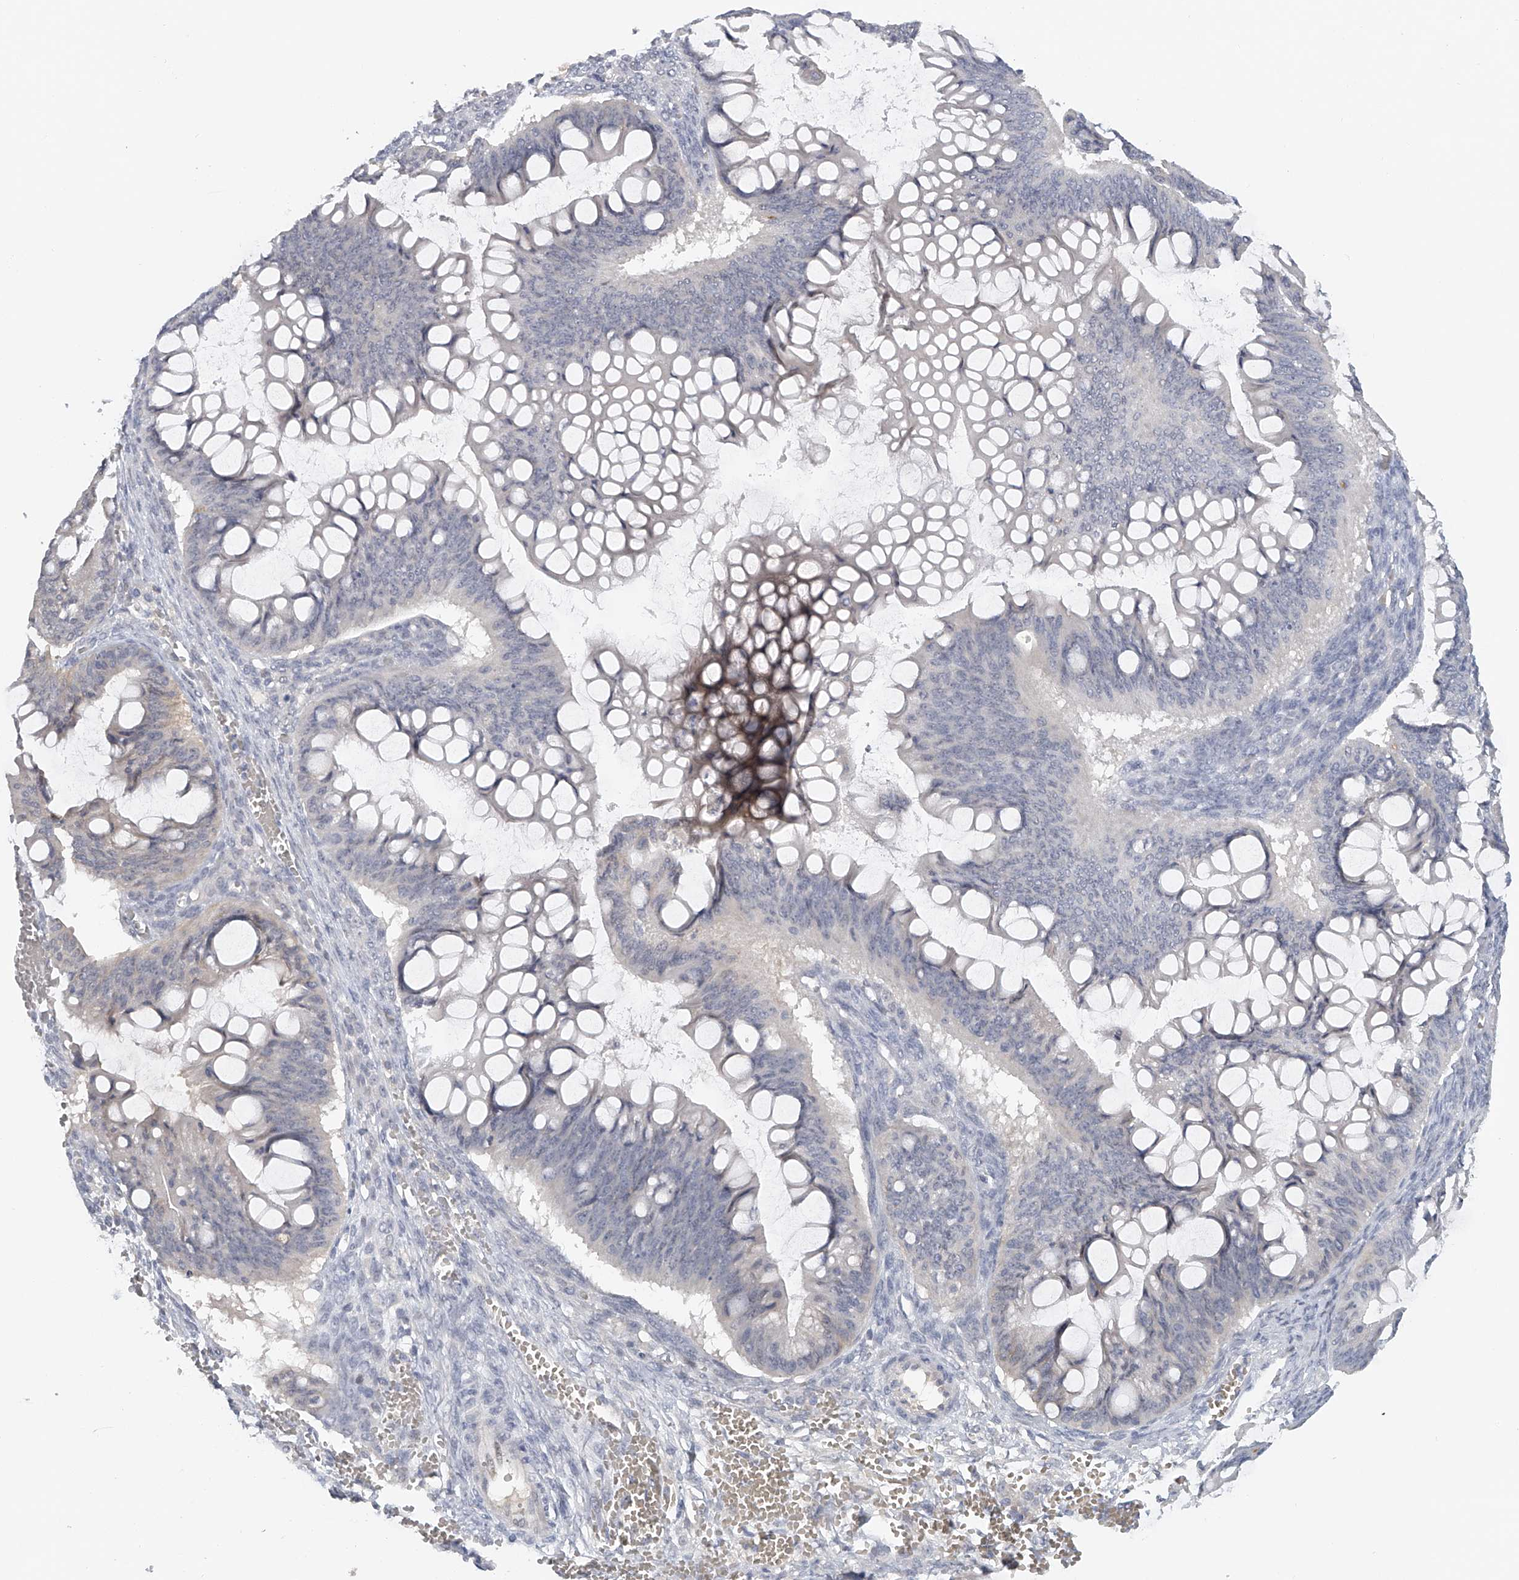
{"staining": {"intensity": "negative", "quantity": "none", "location": "none"}, "tissue": "ovarian cancer", "cell_type": "Tumor cells", "image_type": "cancer", "snomed": [{"axis": "morphology", "description": "Cystadenocarcinoma, mucinous, NOS"}, {"axis": "topography", "description": "Ovary"}], "caption": "IHC micrograph of neoplastic tissue: ovarian cancer stained with DAB (3,3'-diaminobenzidine) demonstrates no significant protein expression in tumor cells.", "gene": "DDX43", "patient": {"sex": "female", "age": 73}}